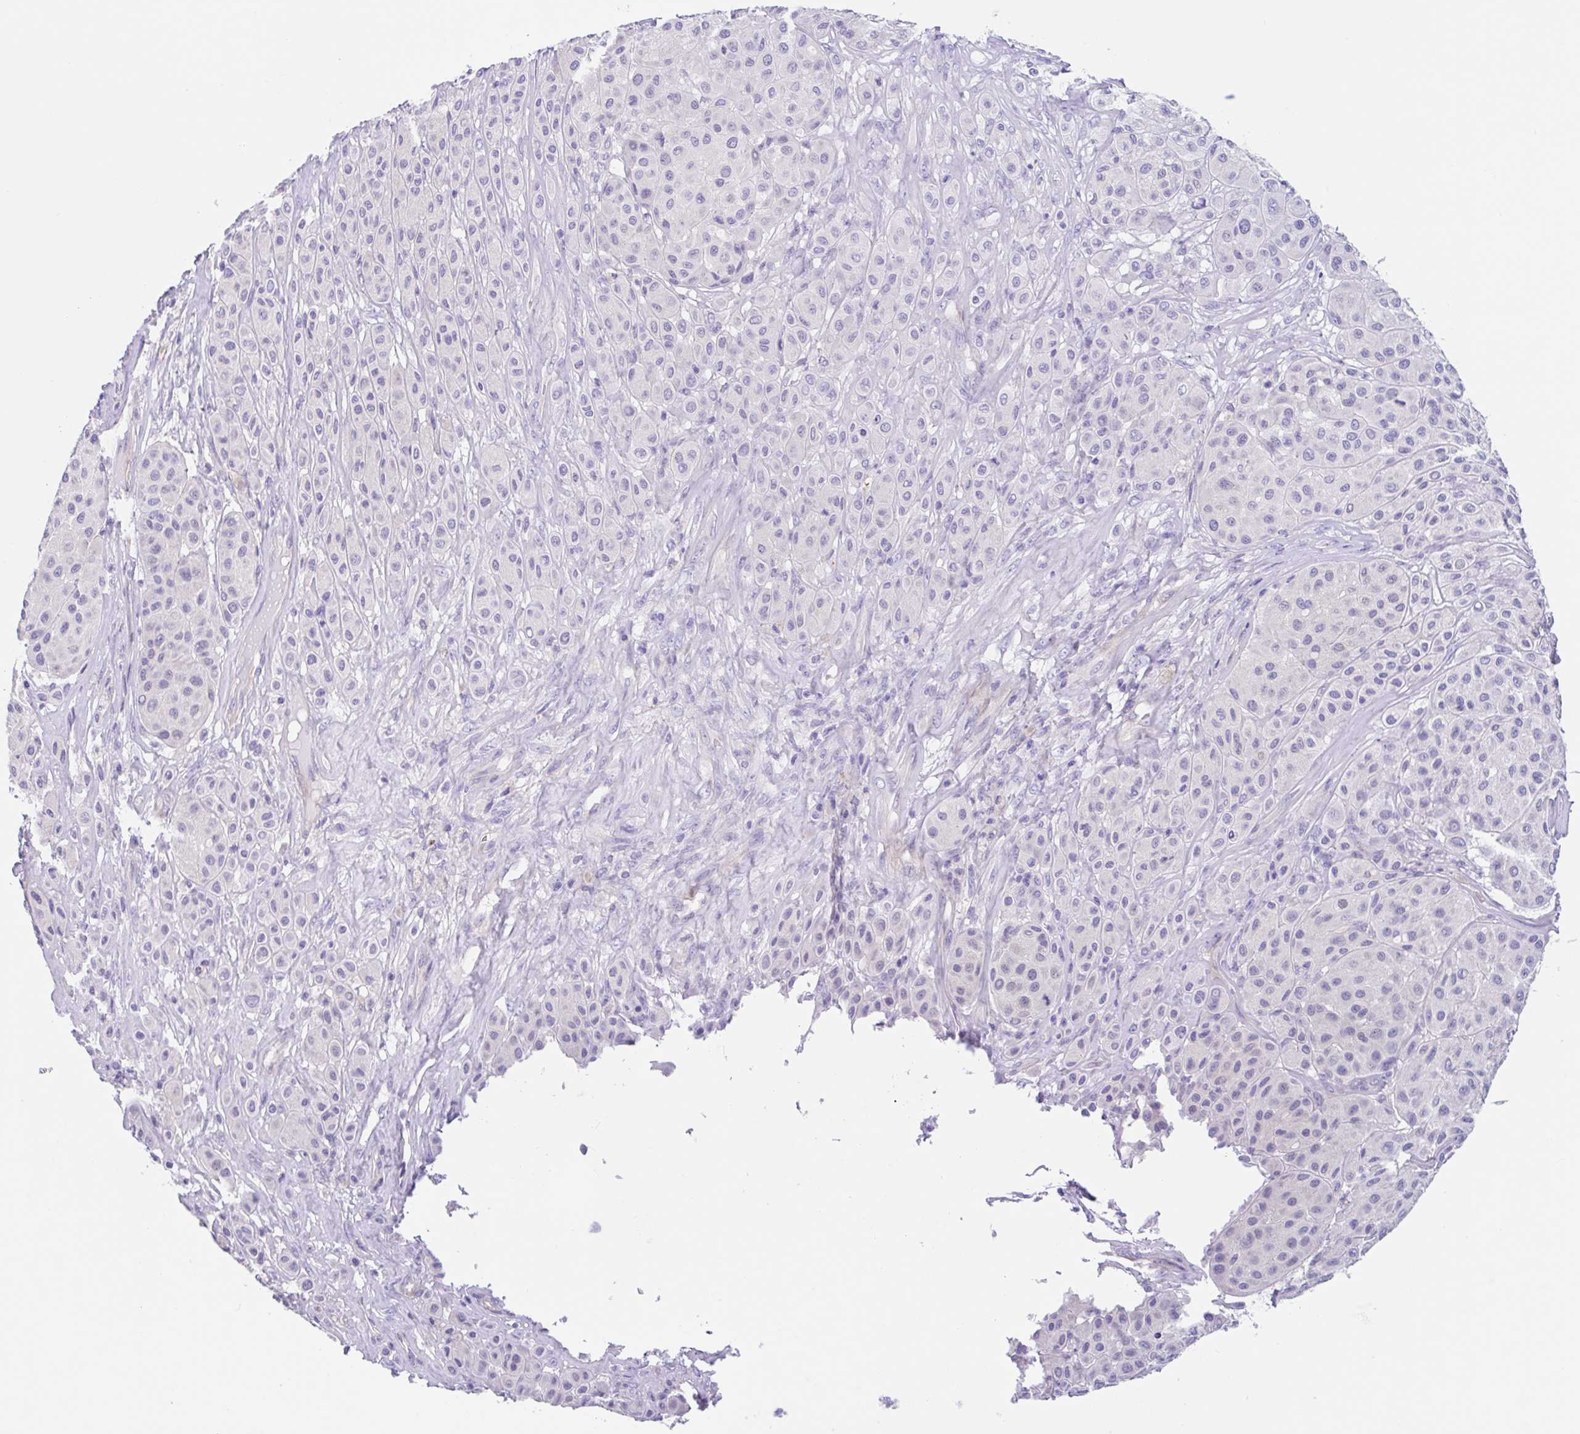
{"staining": {"intensity": "negative", "quantity": "none", "location": "none"}, "tissue": "melanoma", "cell_type": "Tumor cells", "image_type": "cancer", "snomed": [{"axis": "morphology", "description": "Malignant melanoma, Metastatic site"}, {"axis": "topography", "description": "Smooth muscle"}], "caption": "High power microscopy micrograph of an immunohistochemistry (IHC) photomicrograph of malignant melanoma (metastatic site), revealing no significant positivity in tumor cells.", "gene": "OR6N2", "patient": {"sex": "male", "age": 41}}